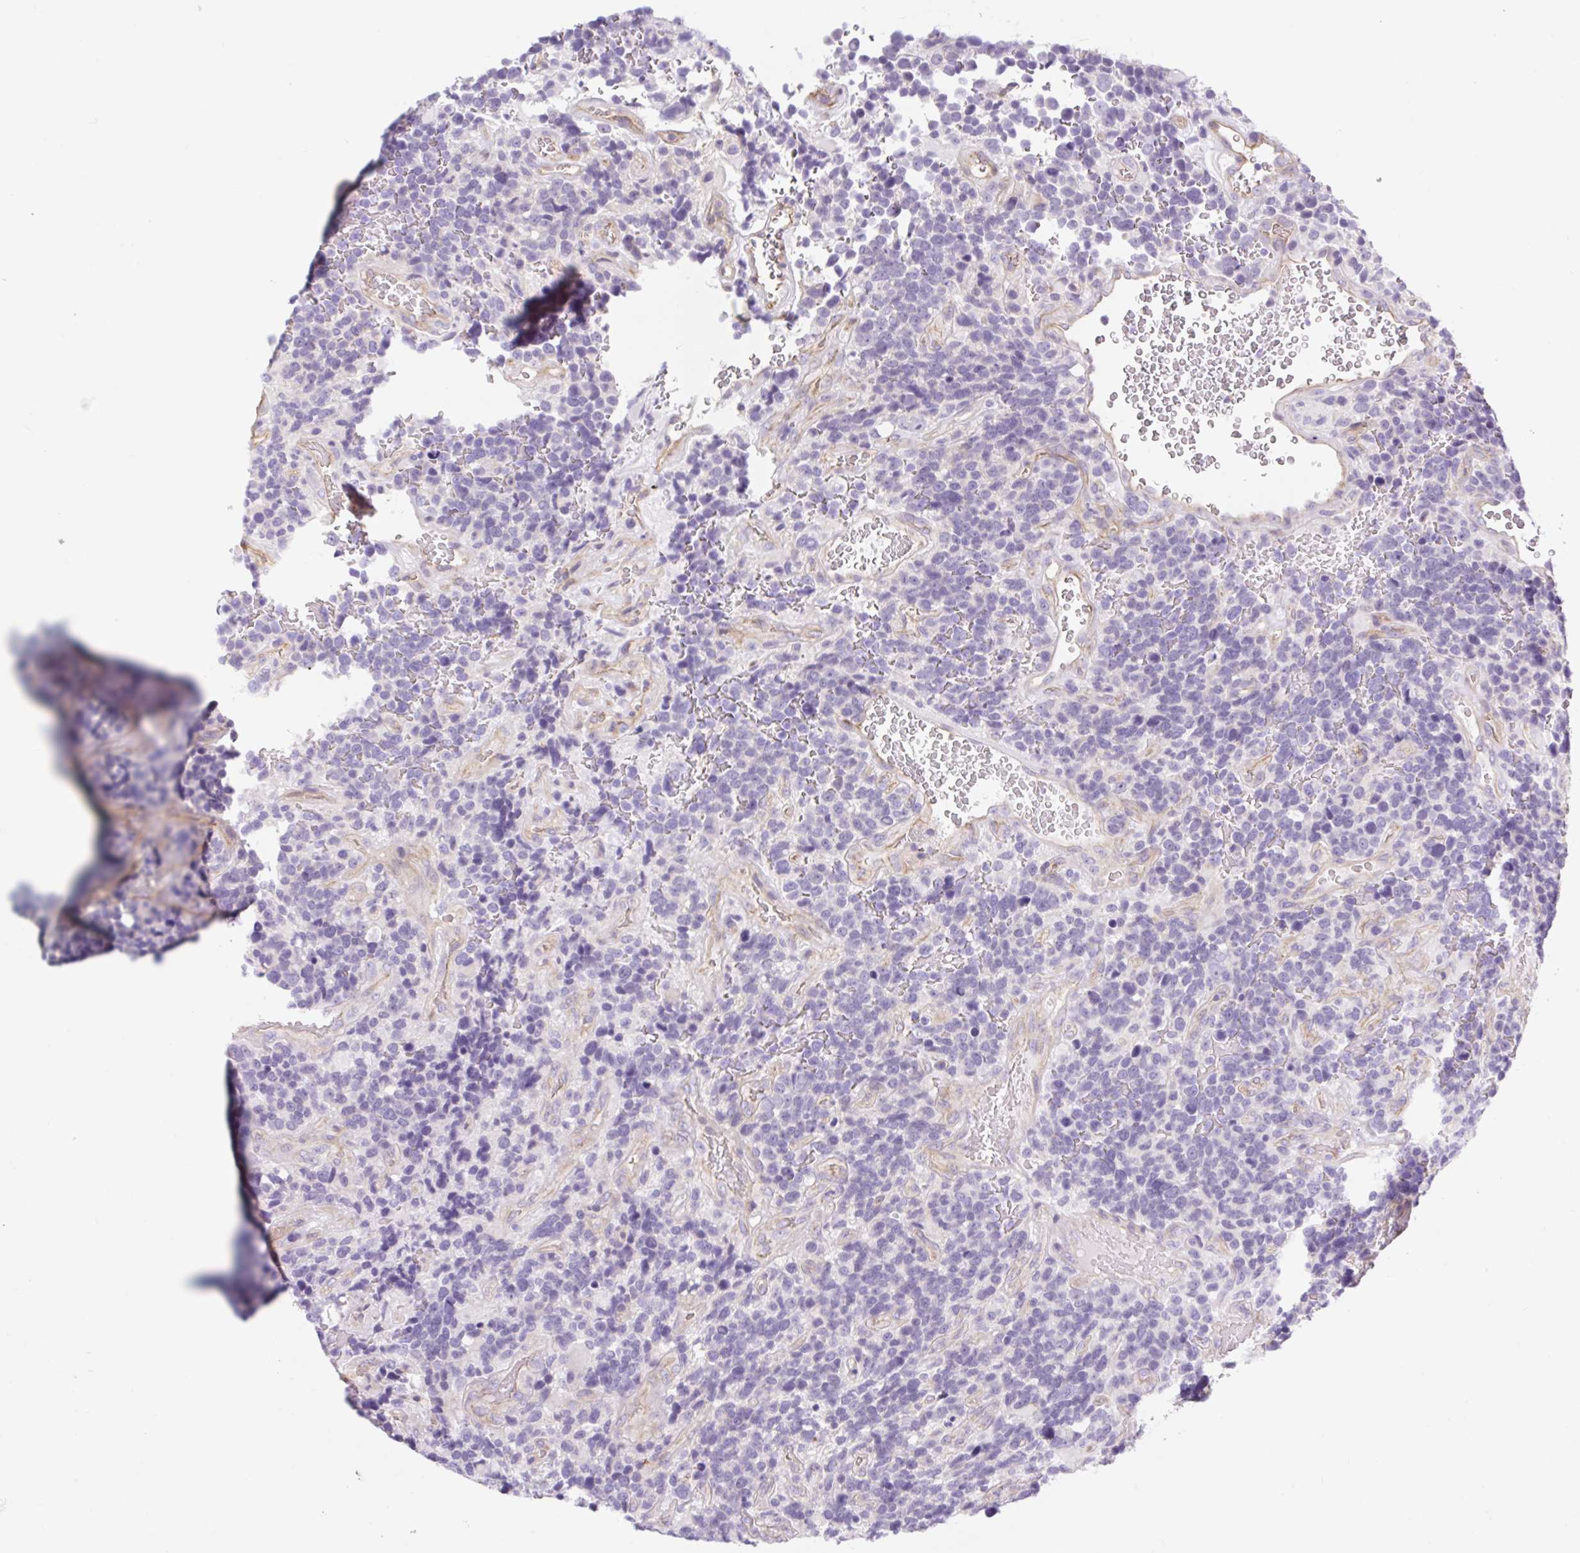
{"staining": {"intensity": "negative", "quantity": "none", "location": "none"}, "tissue": "glioma", "cell_type": "Tumor cells", "image_type": "cancer", "snomed": [{"axis": "morphology", "description": "Glioma, malignant, High grade"}, {"axis": "topography", "description": "Brain"}], "caption": "The histopathology image exhibits no staining of tumor cells in glioma.", "gene": "BCAS1", "patient": {"sex": "male", "age": 33}}